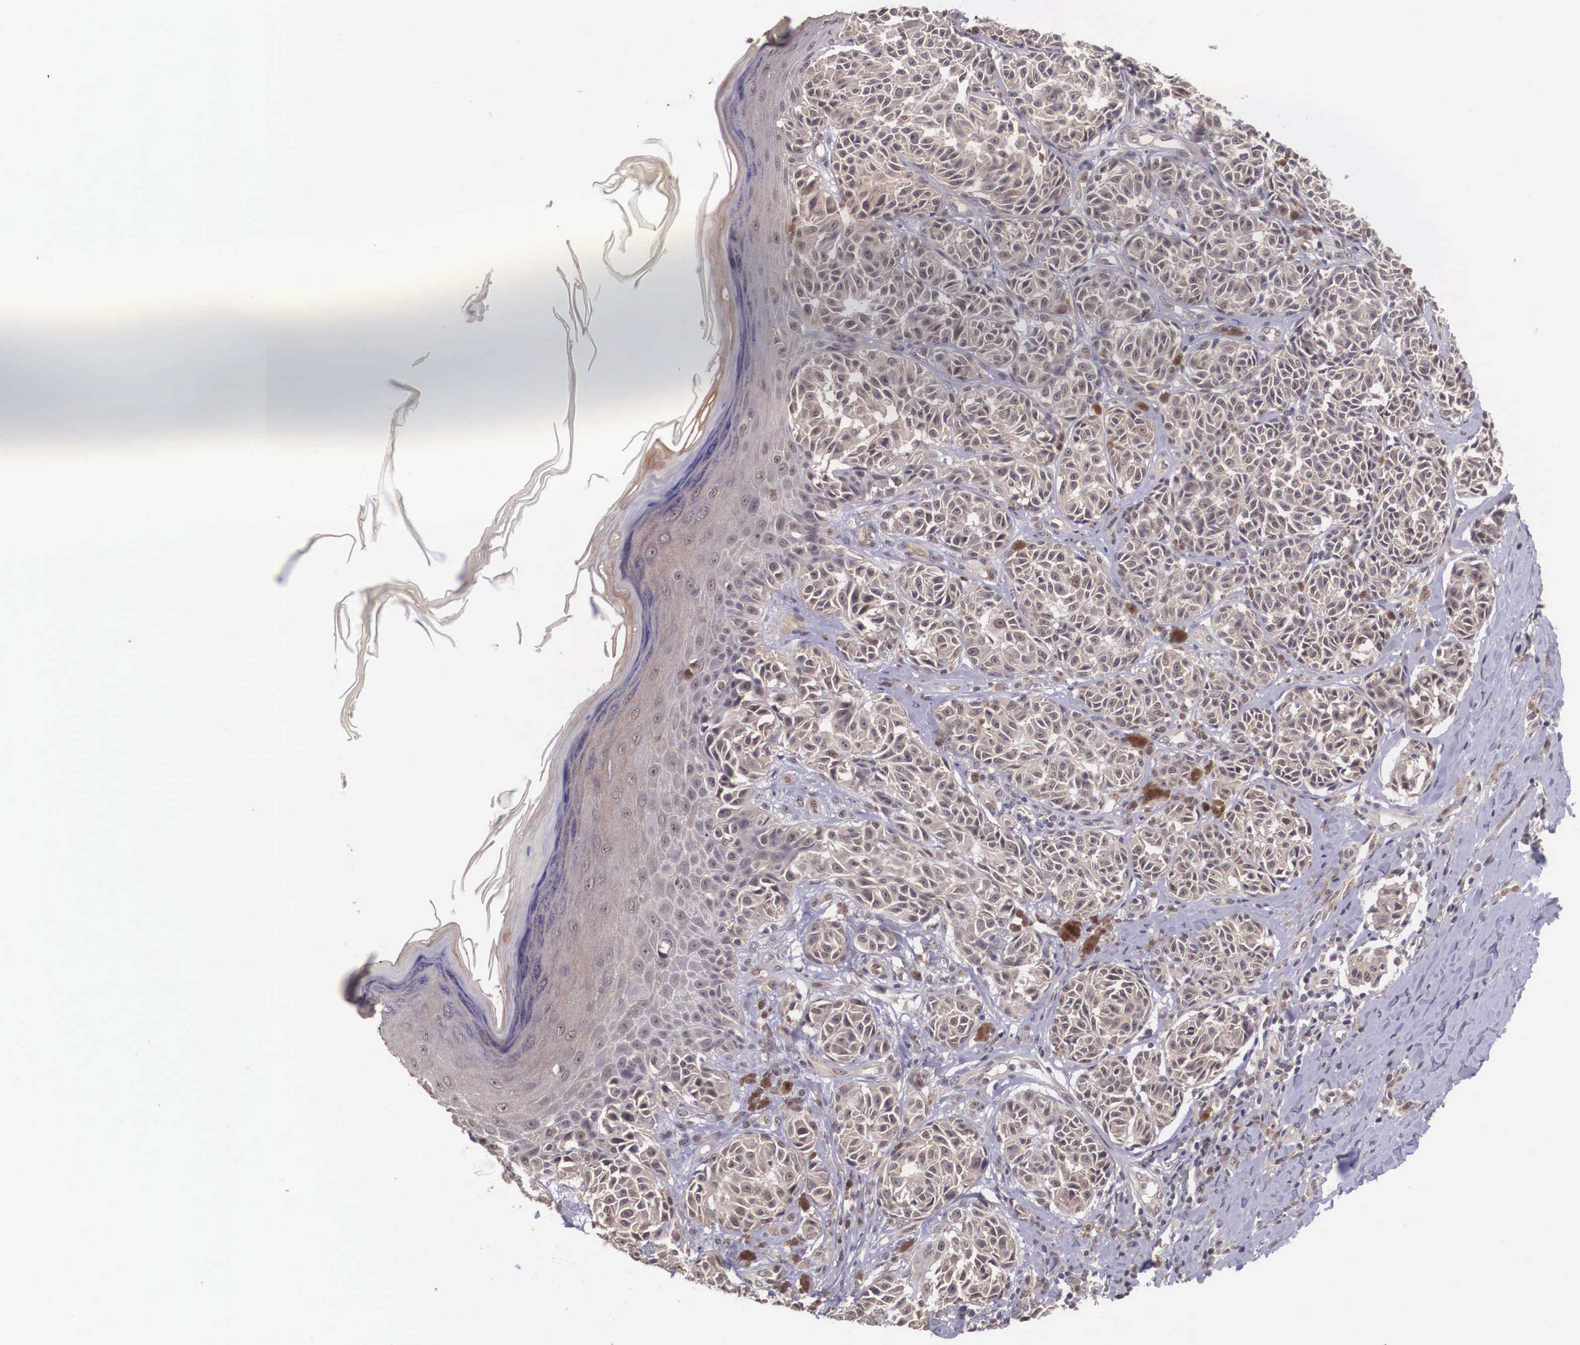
{"staining": {"intensity": "weak", "quantity": ">75%", "location": "cytoplasmic/membranous"}, "tissue": "melanoma", "cell_type": "Tumor cells", "image_type": "cancer", "snomed": [{"axis": "morphology", "description": "Malignant melanoma, NOS"}, {"axis": "topography", "description": "Skin"}], "caption": "A low amount of weak cytoplasmic/membranous expression is present in approximately >75% of tumor cells in melanoma tissue.", "gene": "VASH1", "patient": {"sex": "male", "age": 49}}